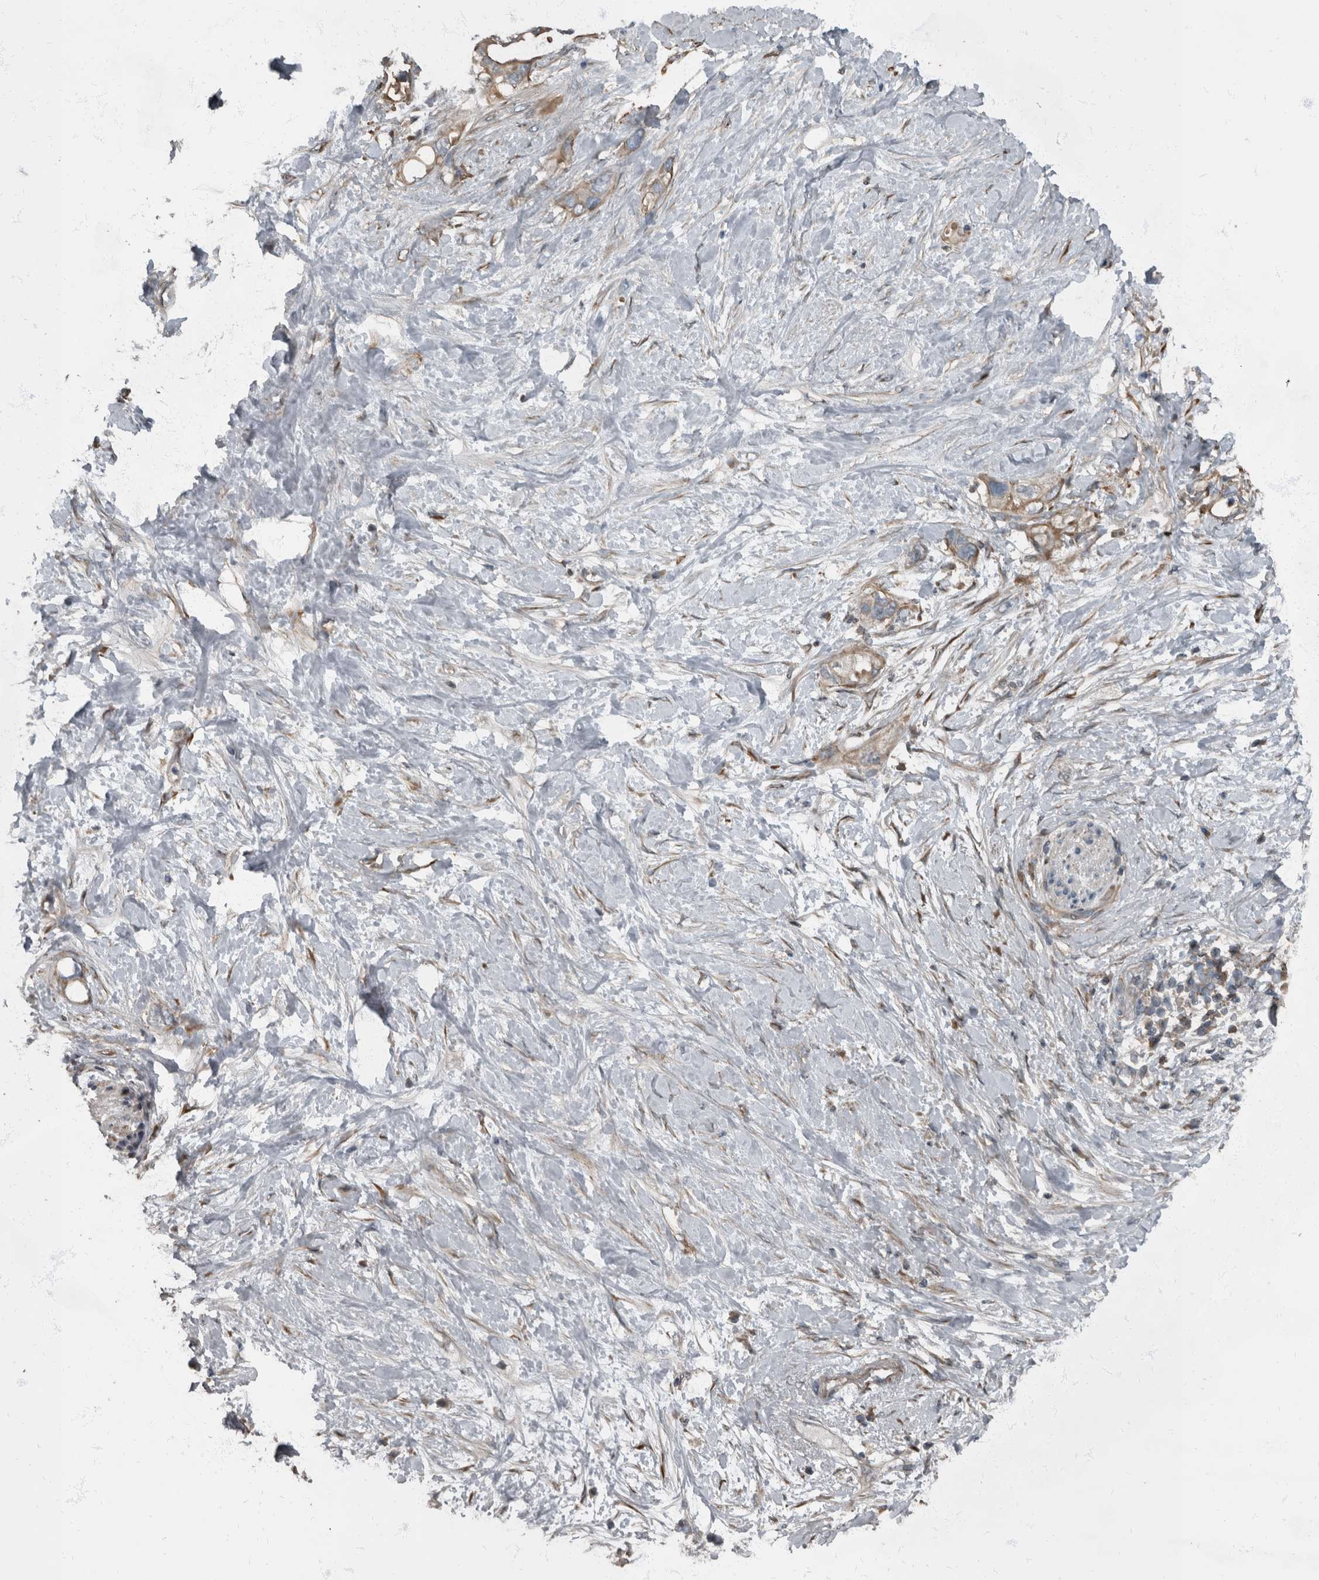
{"staining": {"intensity": "moderate", "quantity": ">75%", "location": "cytoplasmic/membranous"}, "tissue": "pancreatic cancer", "cell_type": "Tumor cells", "image_type": "cancer", "snomed": [{"axis": "morphology", "description": "Adenocarcinoma, NOS"}, {"axis": "topography", "description": "Pancreas"}], "caption": "IHC of human pancreatic adenocarcinoma shows medium levels of moderate cytoplasmic/membranous expression in about >75% of tumor cells. The protein of interest is shown in brown color, while the nuclei are stained blue.", "gene": "RABGGTB", "patient": {"sex": "female", "age": 56}}